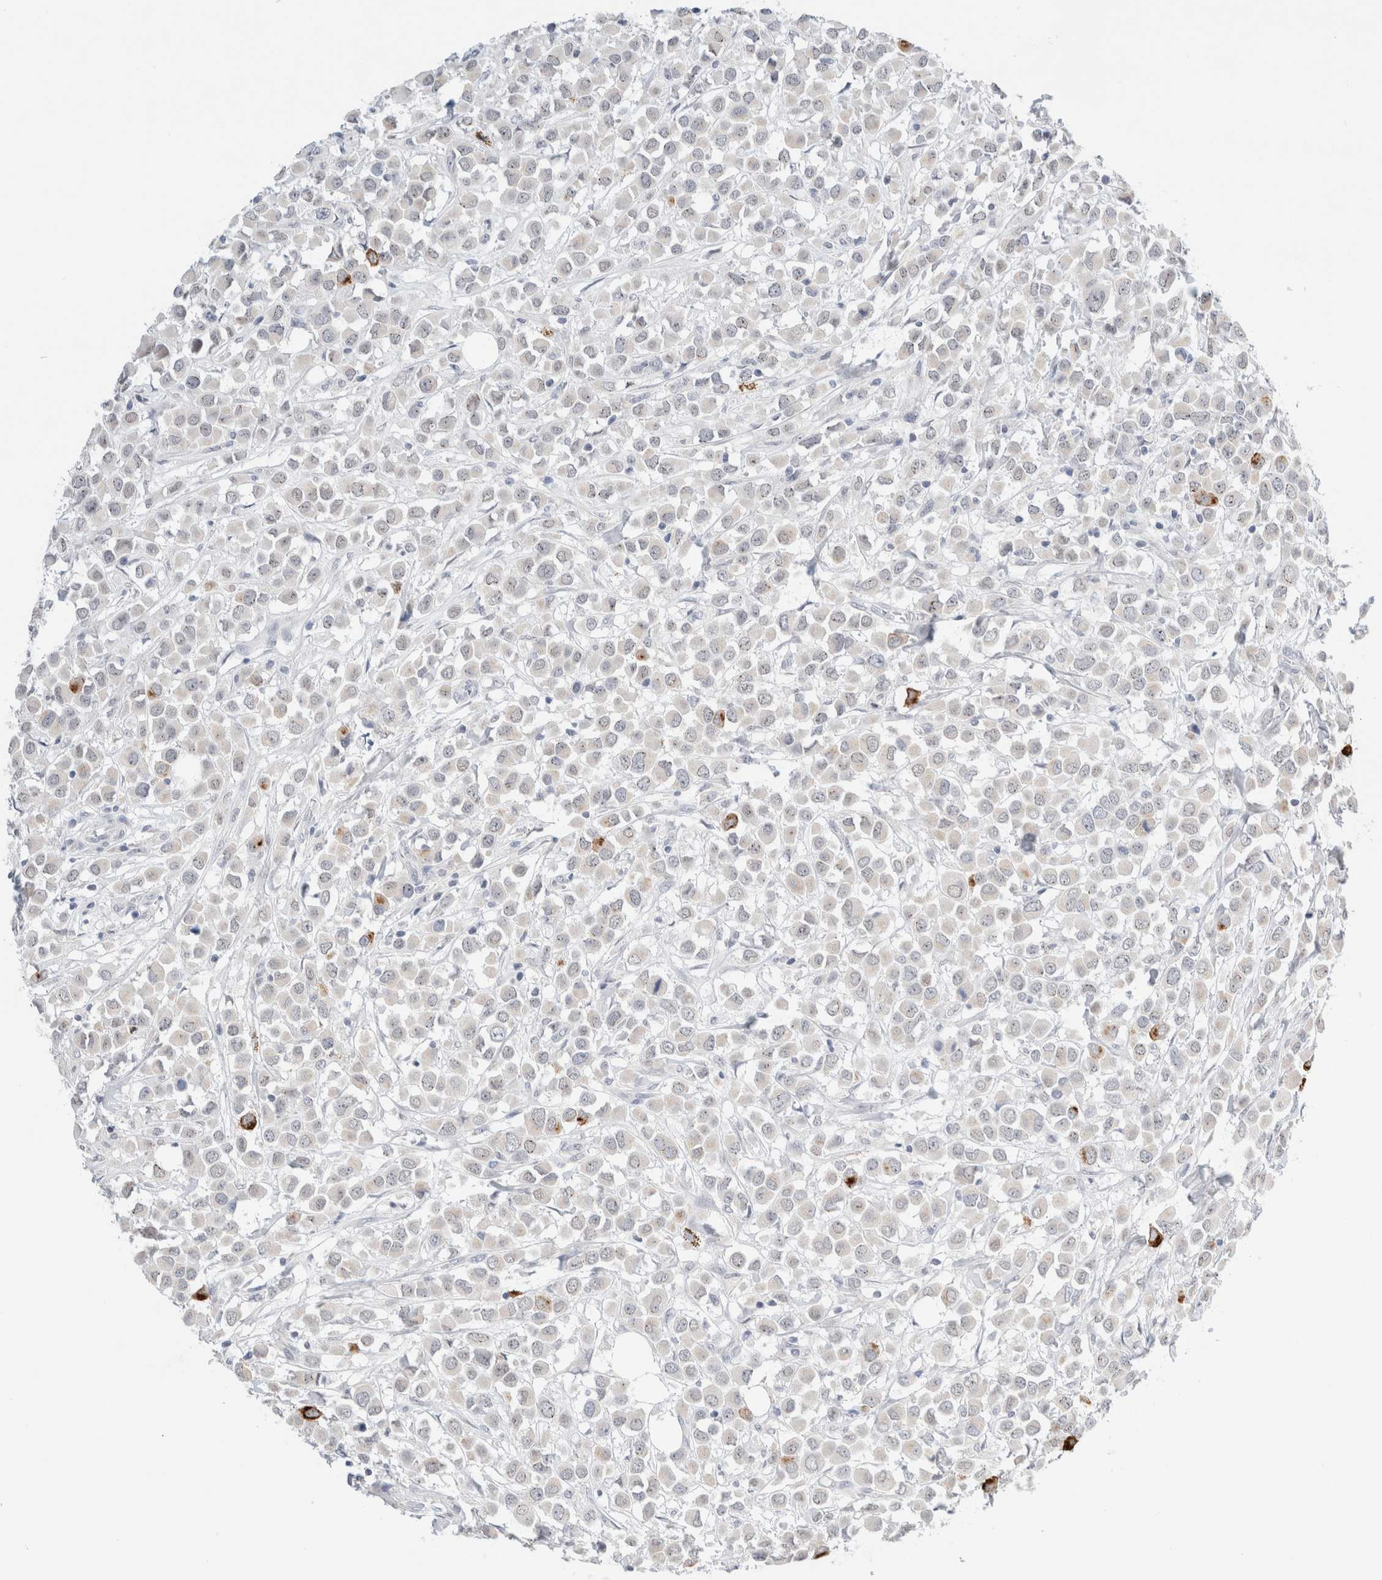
{"staining": {"intensity": "strong", "quantity": "<25%", "location": "cytoplasmic/membranous"}, "tissue": "breast cancer", "cell_type": "Tumor cells", "image_type": "cancer", "snomed": [{"axis": "morphology", "description": "Duct carcinoma"}, {"axis": "topography", "description": "Breast"}], "caption": "Protein expression analysis of human breast invasive ductal carcinoma reveals strong cytoplasmic/membranous expression in approximately <25% of tumor cells.", "gene": "SLC22A12", "patient": {"sex": "female", "age": 61}}